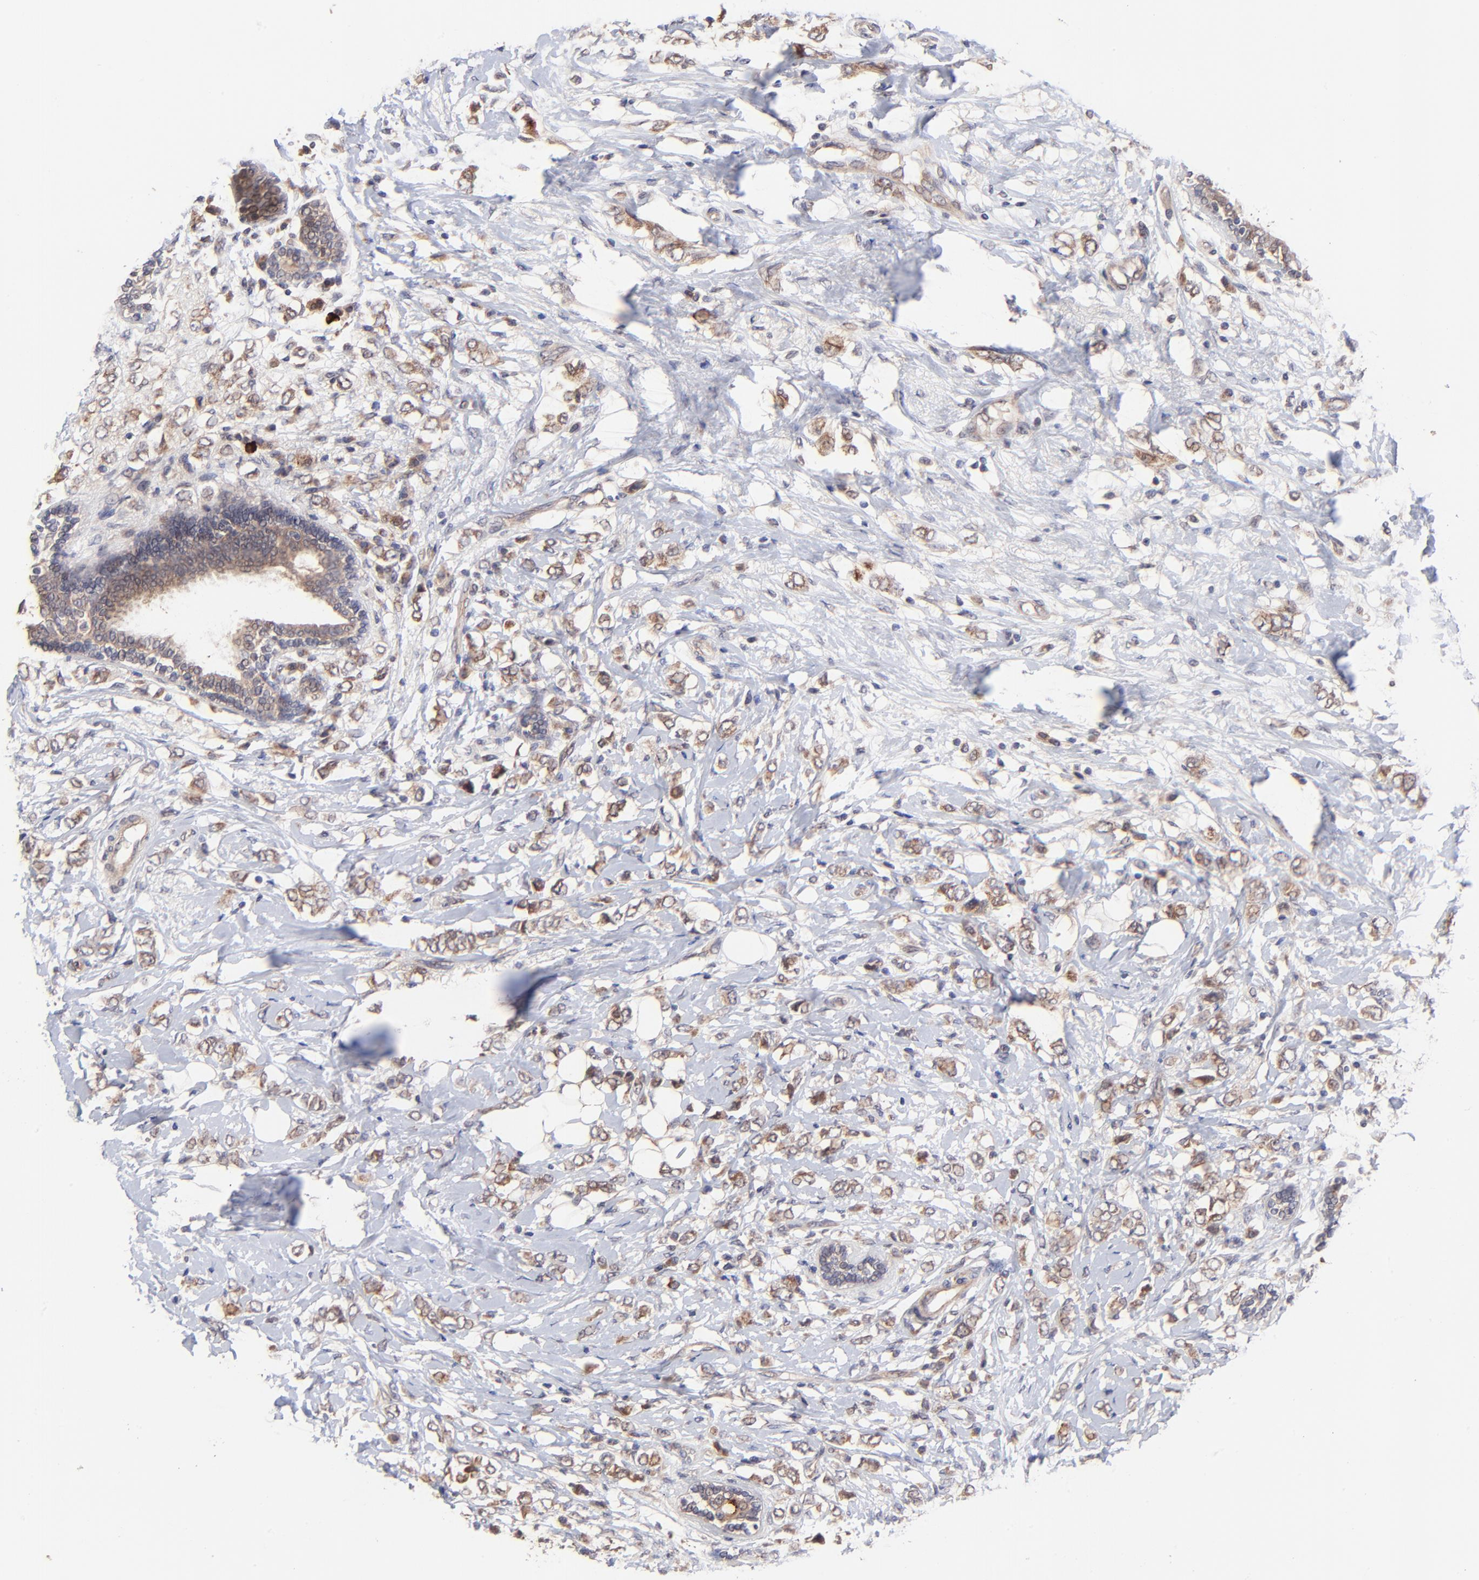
{"staining": {"intensity": "moderate", "quantity": ">75%", "location": "cytoplasmic/membranous"}, "tissue": "breast cancer", "cell_type": "Tumor cells", "image_type": "cancer", "snomed": [{"axis": "morphology", "description": "Normal tissue, NOS"}, {"axis": "morphology", "description": "Lobular carcinoma"}, {"axis": "topography", "description": "Breast"}], "caption": "Lobular carcinoma (breast) was stained to show a protein in brown. There is medium levels of moderate cytoplasmic/membranous staining in about >75% of tumor cells.", "gene": "BAIAP2L2", "patient": {"sex": "female", "age": 47}}